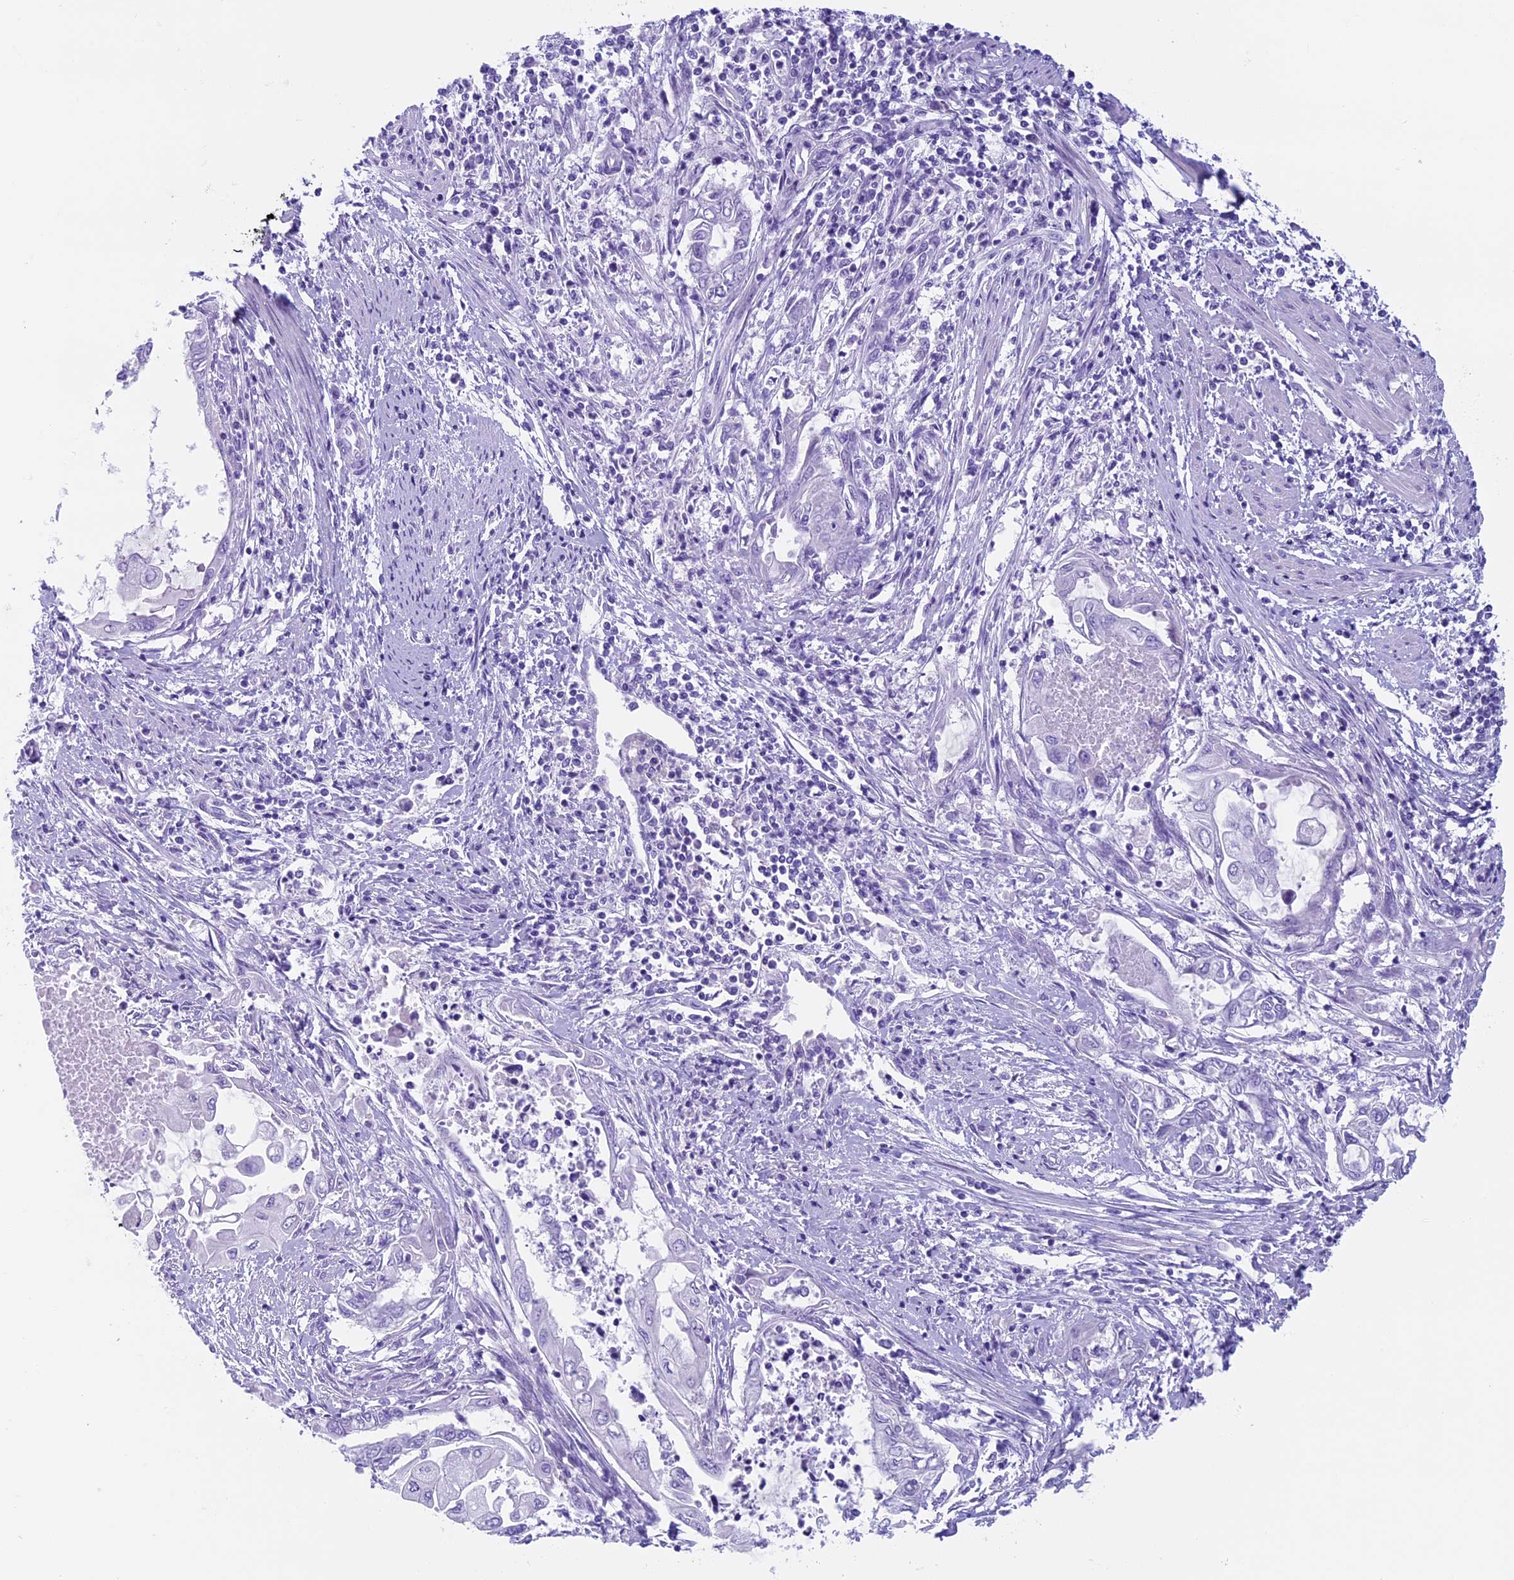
{"staining": {"intensity": "negative", "quantity": "none", "location": "none"}, "tissue": "endometrial cancer", "cell_type": "Tumor cells", "image_type": "cancer", "snomed": [{"axis": "morphology", "description": "Adenocarcinoma, NOS"}, {"axis": "topography", "description": "Uterus"}, {"axis": "topography", "description": "Endometrium"}], "caption": "Immunohistochemistry image of human adenocarcinoma (endometrial) stained for a protein (brown), which displays no positivity in tumor cells.", "gene": "ZNF563", "patient": {"sex": "female", "age": 70}}